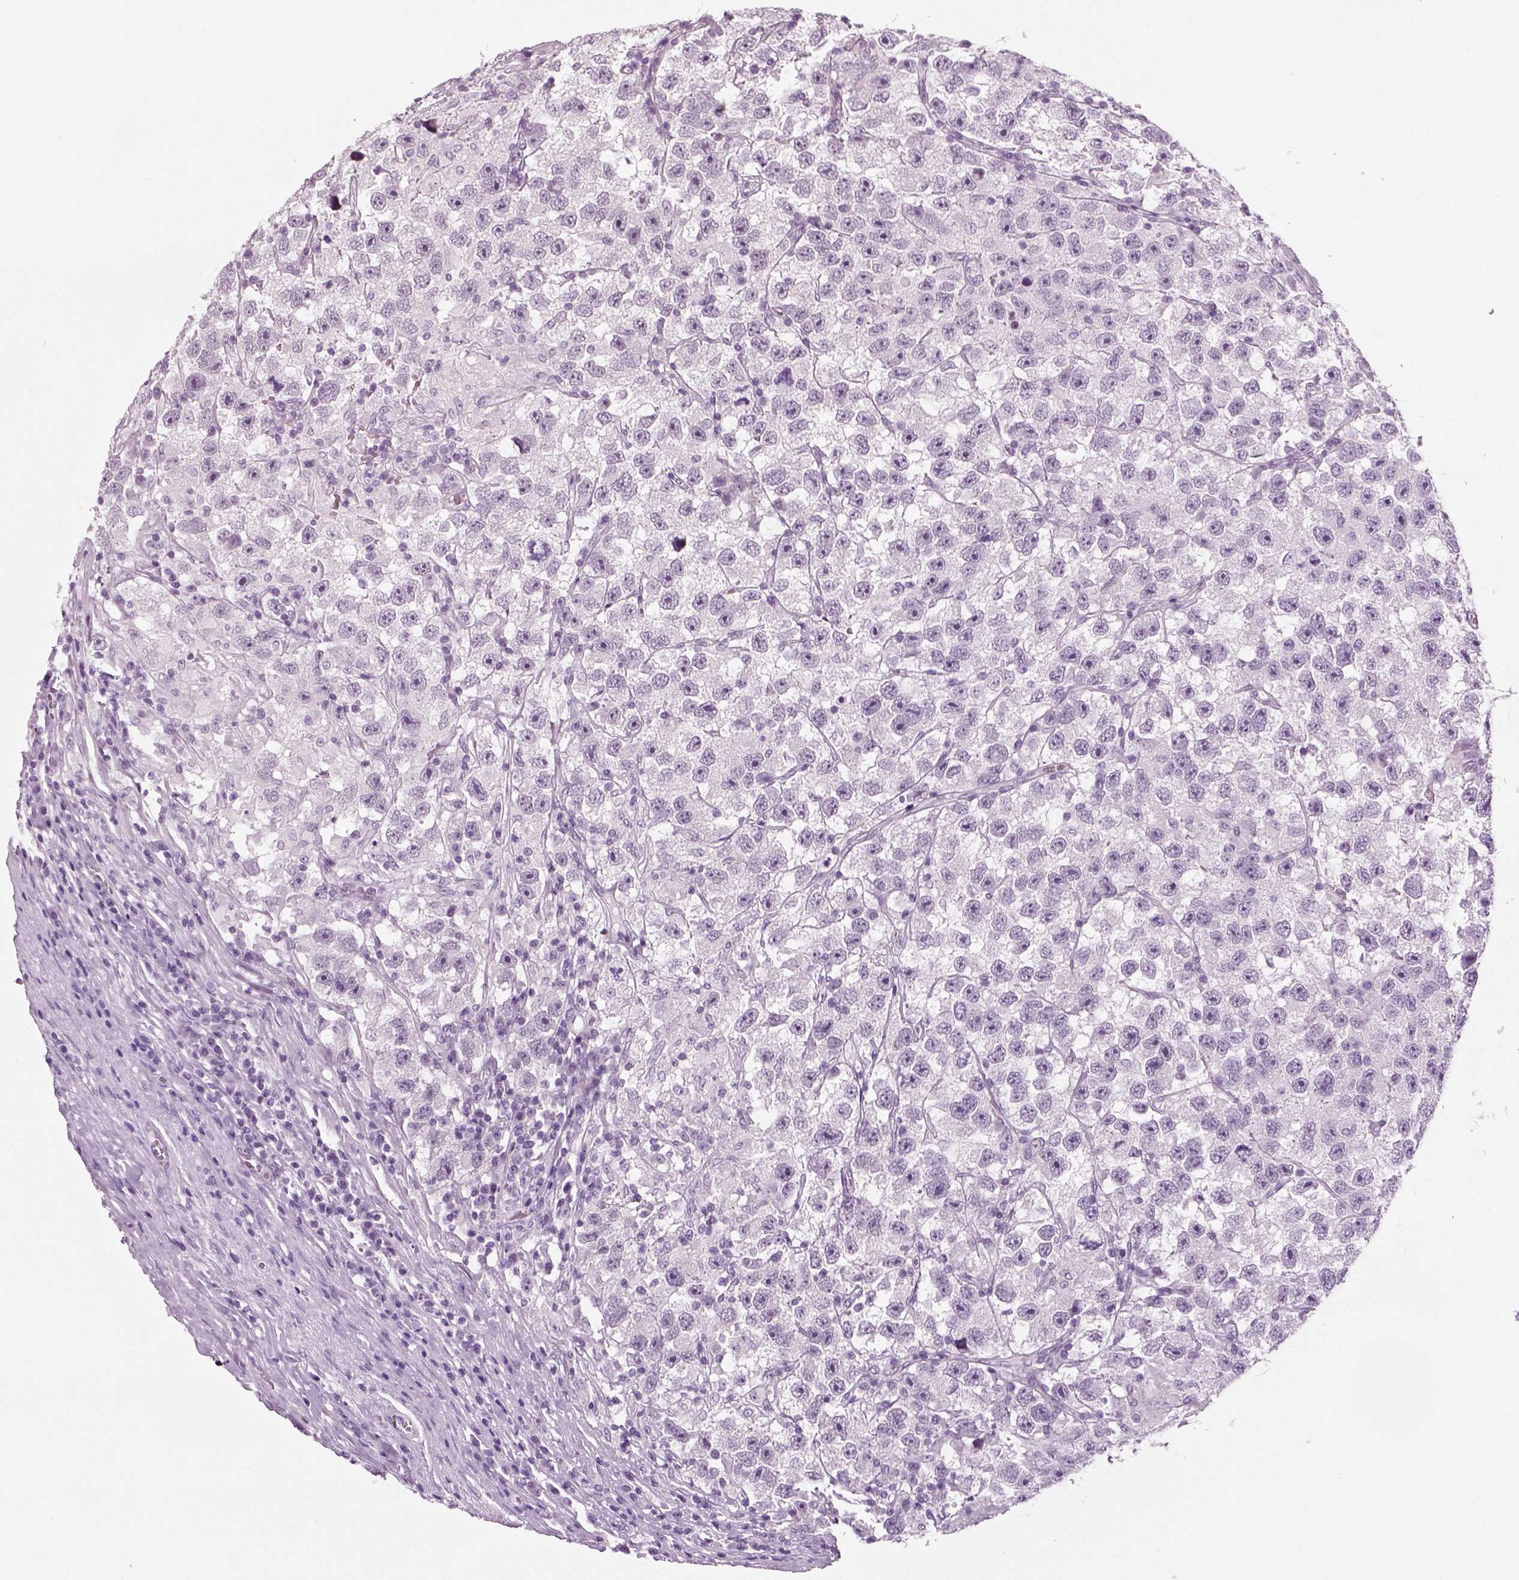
{"staining": {"intensity": "negative", "quantity": "none", "location": "none"}, "tissue": "testis cancer", "cell_type": "Tumor cells", "image_type": "cancer", "snomed": [{"axis": "morphology", "description": "Seminoma, NOS"}, {"axis": "topography", "description": "Testis"}], "caption": "Immunohistochemistry of human testis seminoma shows no expression in tumor cells. (DAB immunohistochemistry visualized using brightfield microscopy, high magnification).", "gene": "SPATA31E1", "patient": {"sex": "male", "age": 26}}